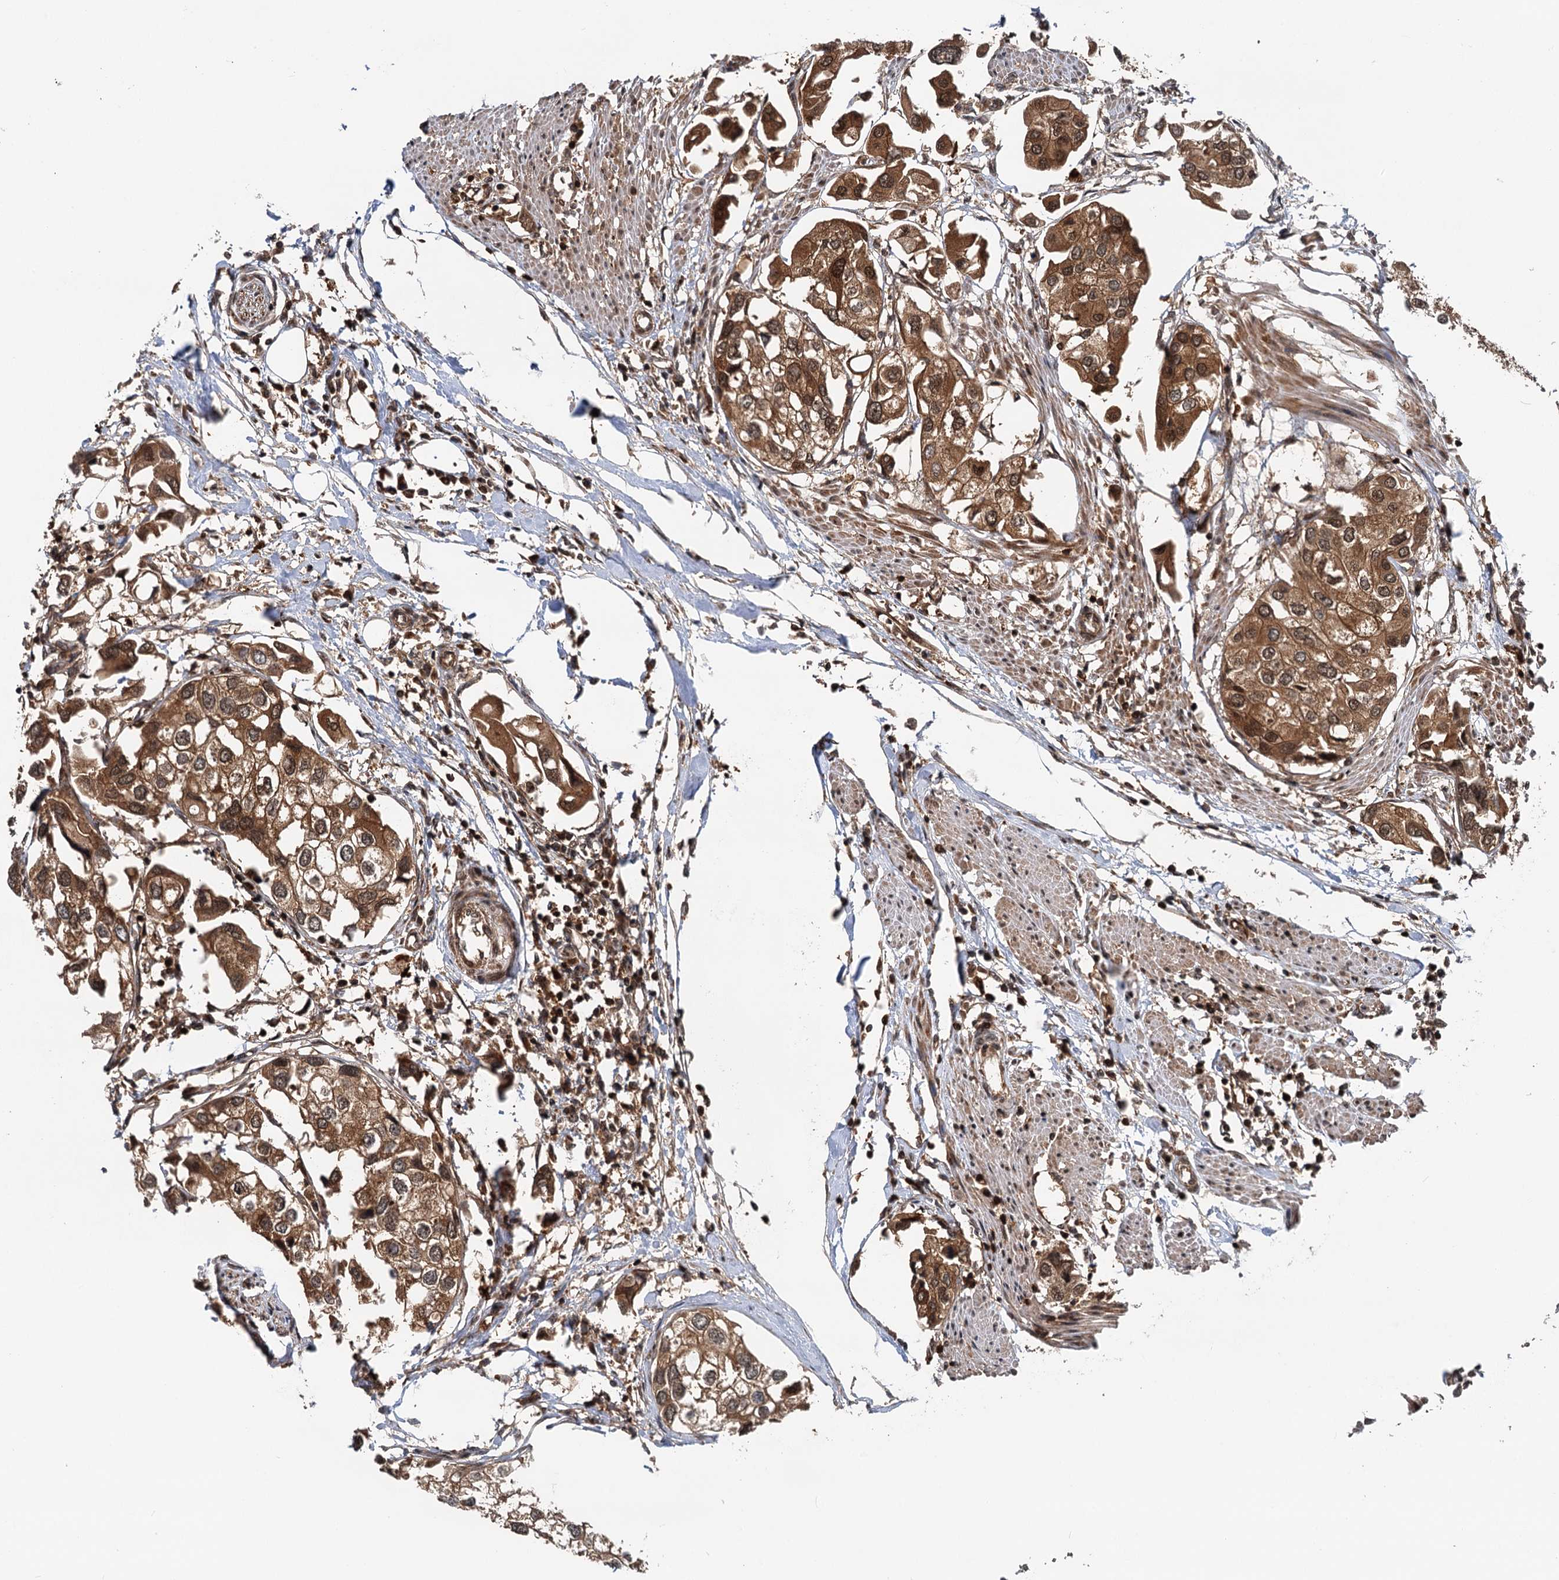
{"staining": {"intensity": "moderate", "quantity": ">75%", "location": "cytoplasmic/membranous,nuclear"}, "tissue": "urothelial cancer", "cell_type": "Tumor cells", "image_type": "cancer", "snomed": [{"axis": "morphology", "description": "Urothelial carcinoma, High grade"}, {"axis": "topography", "description": "Urinary bladder"}], "caption": "A medium amount of moderate cytoplasmic/membranous and nuclear staining is appreciated in approximately >75% of tumor cells in urothelial carcinoma (high-grade) tissue.", "gene": "STUB1", "patient": {"sex": "male", "age": 64}}